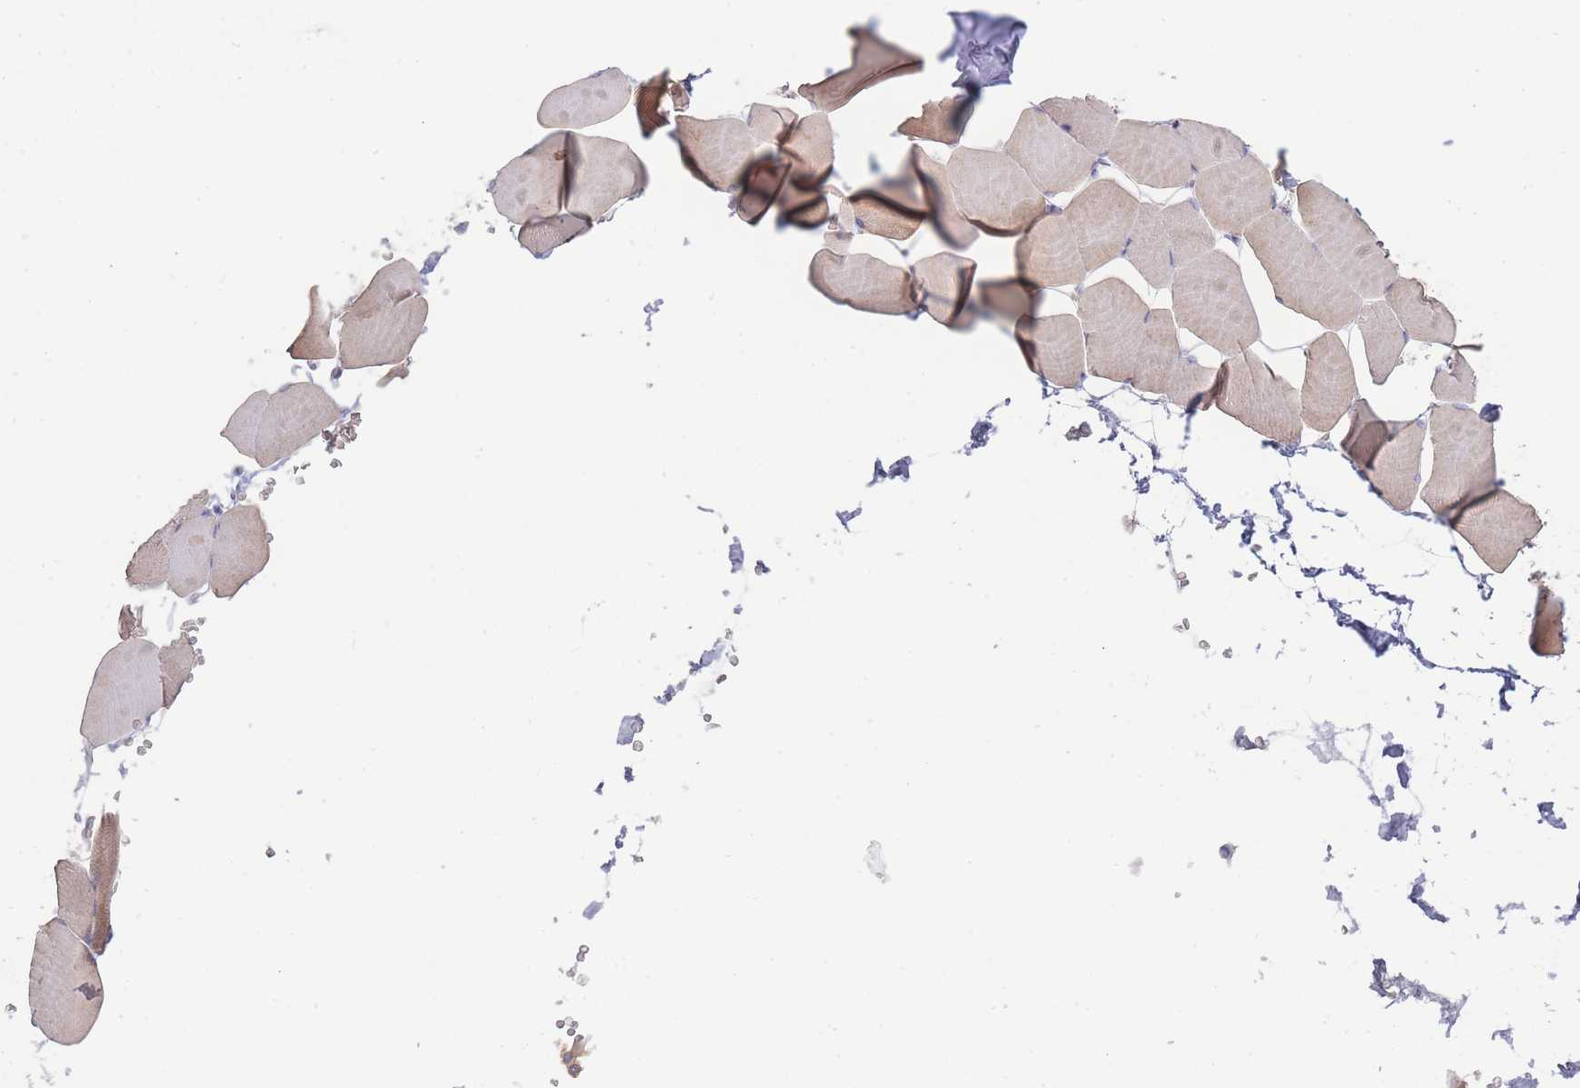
{"staining": {"intensity": "weak", "quantity": "25%-75%", "location": "cytoplasmic/membranous"}, "tissue": "skeletal muscle", "cell_type": "Myocytes", "image_type": "normal", "snomed": [{"axis": "morphology", "description": "Normal tissue, NOS"}, {"axis": "topography", "description": "Skeletal muscle"}], "caption": "This histopathology image displays normal skeletal muscle stained with IHC to label a protein in brown. The cytoplasmic/membranous of myocytes show weak positivity for the protein. Nuclei are counter-stained blue.", "gene": "SPHKAP", "patient": {"sex": "male", "age": 25}}